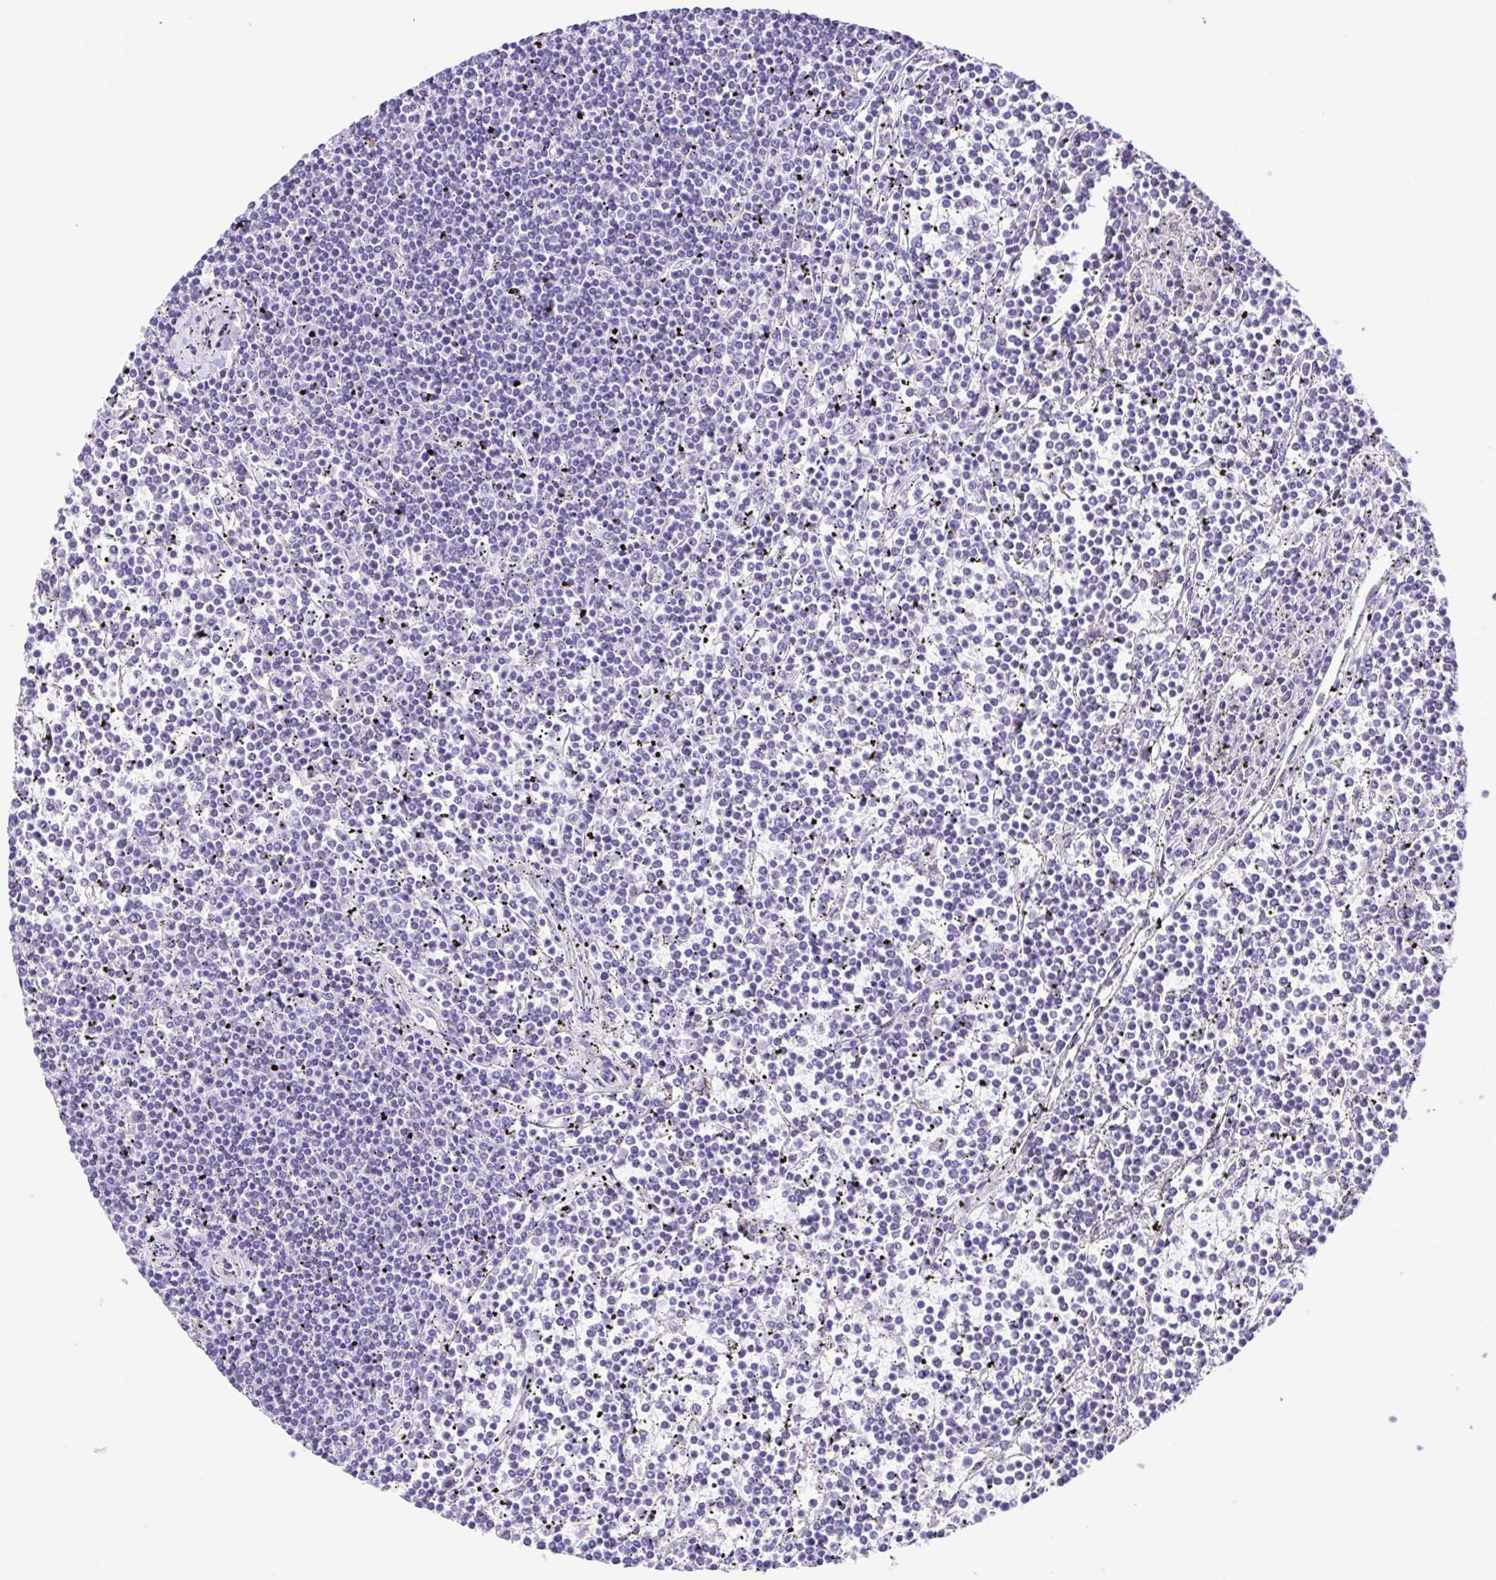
{"staining": {"intensity": "negative", "quantity": "none", "location": "none"}, "tissue": "lymphoma", "cell_type": "Tumor cells", "image_type": "cancer", "snomed": [{"axis": "morphology", "description": "Malignant lymphoma, non-Hodgkin's type, Low grade"}, {"axis": "topography", "description": "Spleen"}], "caption": "Immunohistochemical staining of low-grade malignant lymphoma, non-Hodgkin's type demonstrates no significant expression in tumor cells.", "gene": "TGM3", "patient": {"sex": "female", "age": 19}}